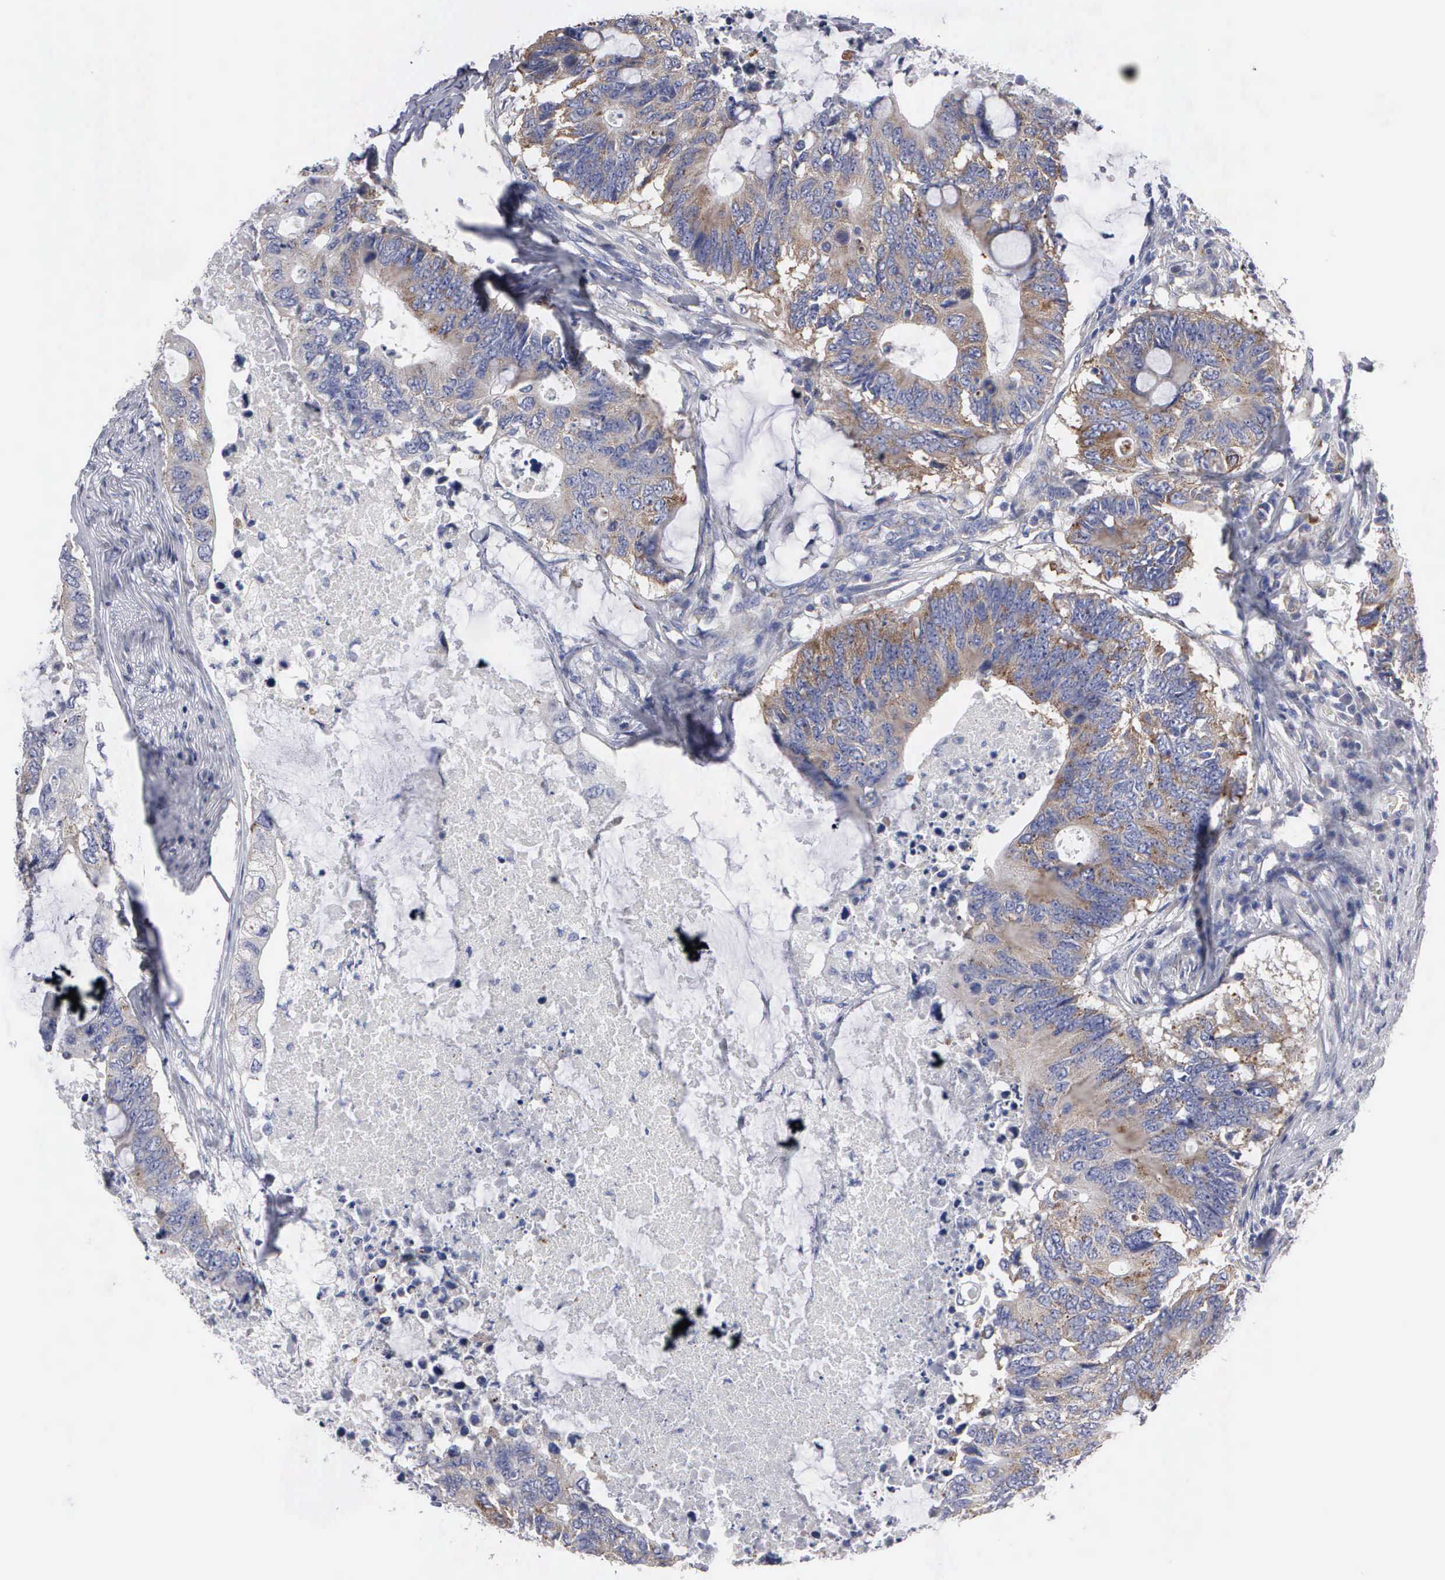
{"staining": {"intensity": "moderate", "quantity": "25%-75%", "location": "cytoplasmic/membranous"}, "tissue": "colorectal cancer", "cell_type": "Tumor cells", "image_type": "cancer", "snomed": [{"axis": "morphology", "description": "Adenocarcinoma, NOS"}, {"axis": "topography", "description": "Colon"}], "caption": "Moderate cytoplasmic/membranous staining is identified in approximately 25%-75% of tumor cells in colorectal adenocarcinoma. (IHC, brightfield microscopy, high magnification).", "gene": "TXLNG", "patient": {"sex": "male", "age": 71}}